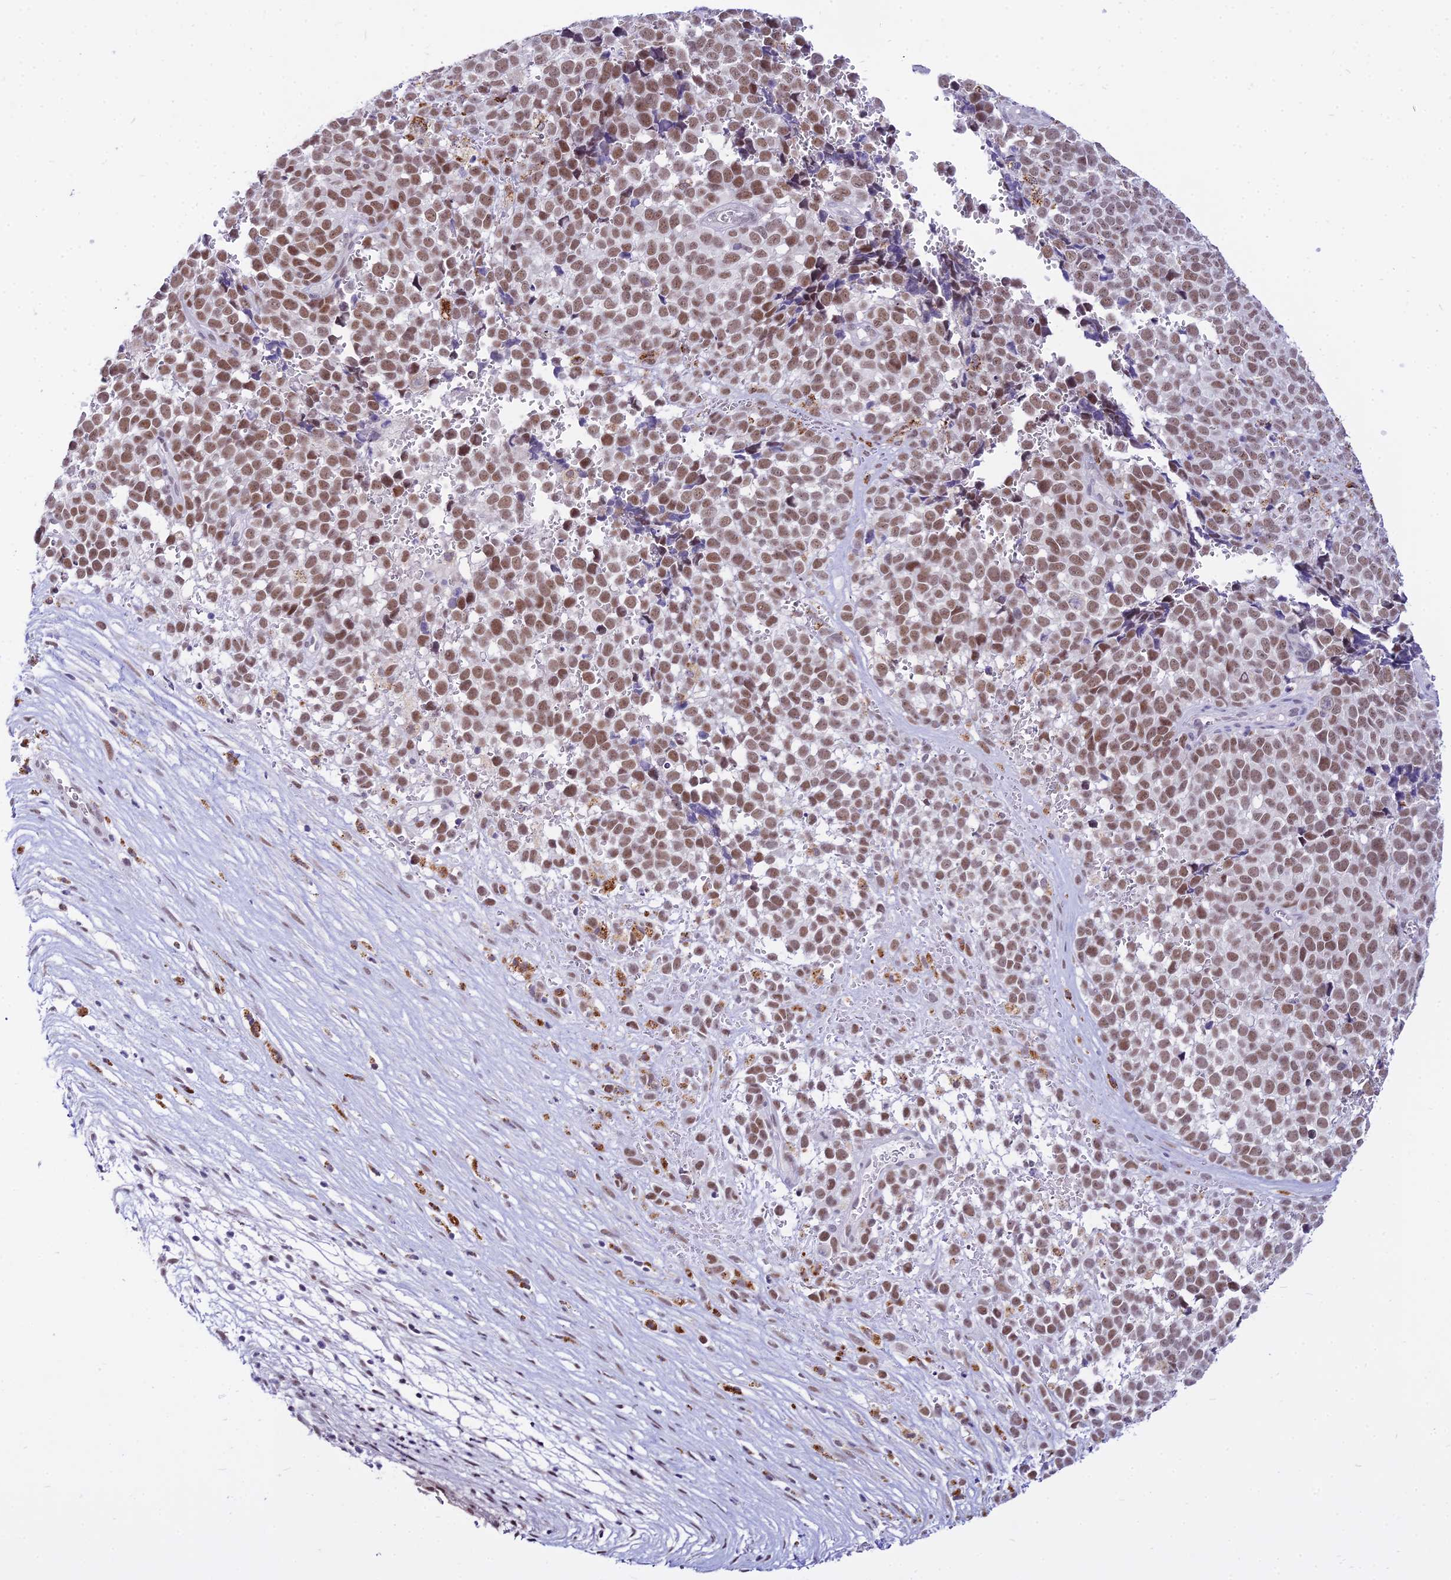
{"staining": {"intensity": "moderate", "quantity": ">75%", "location": "nuclear"}, "tissue": "melanoma", "cell_type": "Tumor cells", "image_type": "cancer", "snomed": [{"axis": "morphology", "description": "Malignant melanoma, NOS"}, {"axis": "topography", "description": "Nose, NOS"}], "caption": "There is medium levels of moderate nuclear expression in tumor cells of malignant melanoma, as demonstrated by immunohistochemical staining (brown color).", "gene": "C6orf163", "patient": {"sex": "female", "age": 48}}